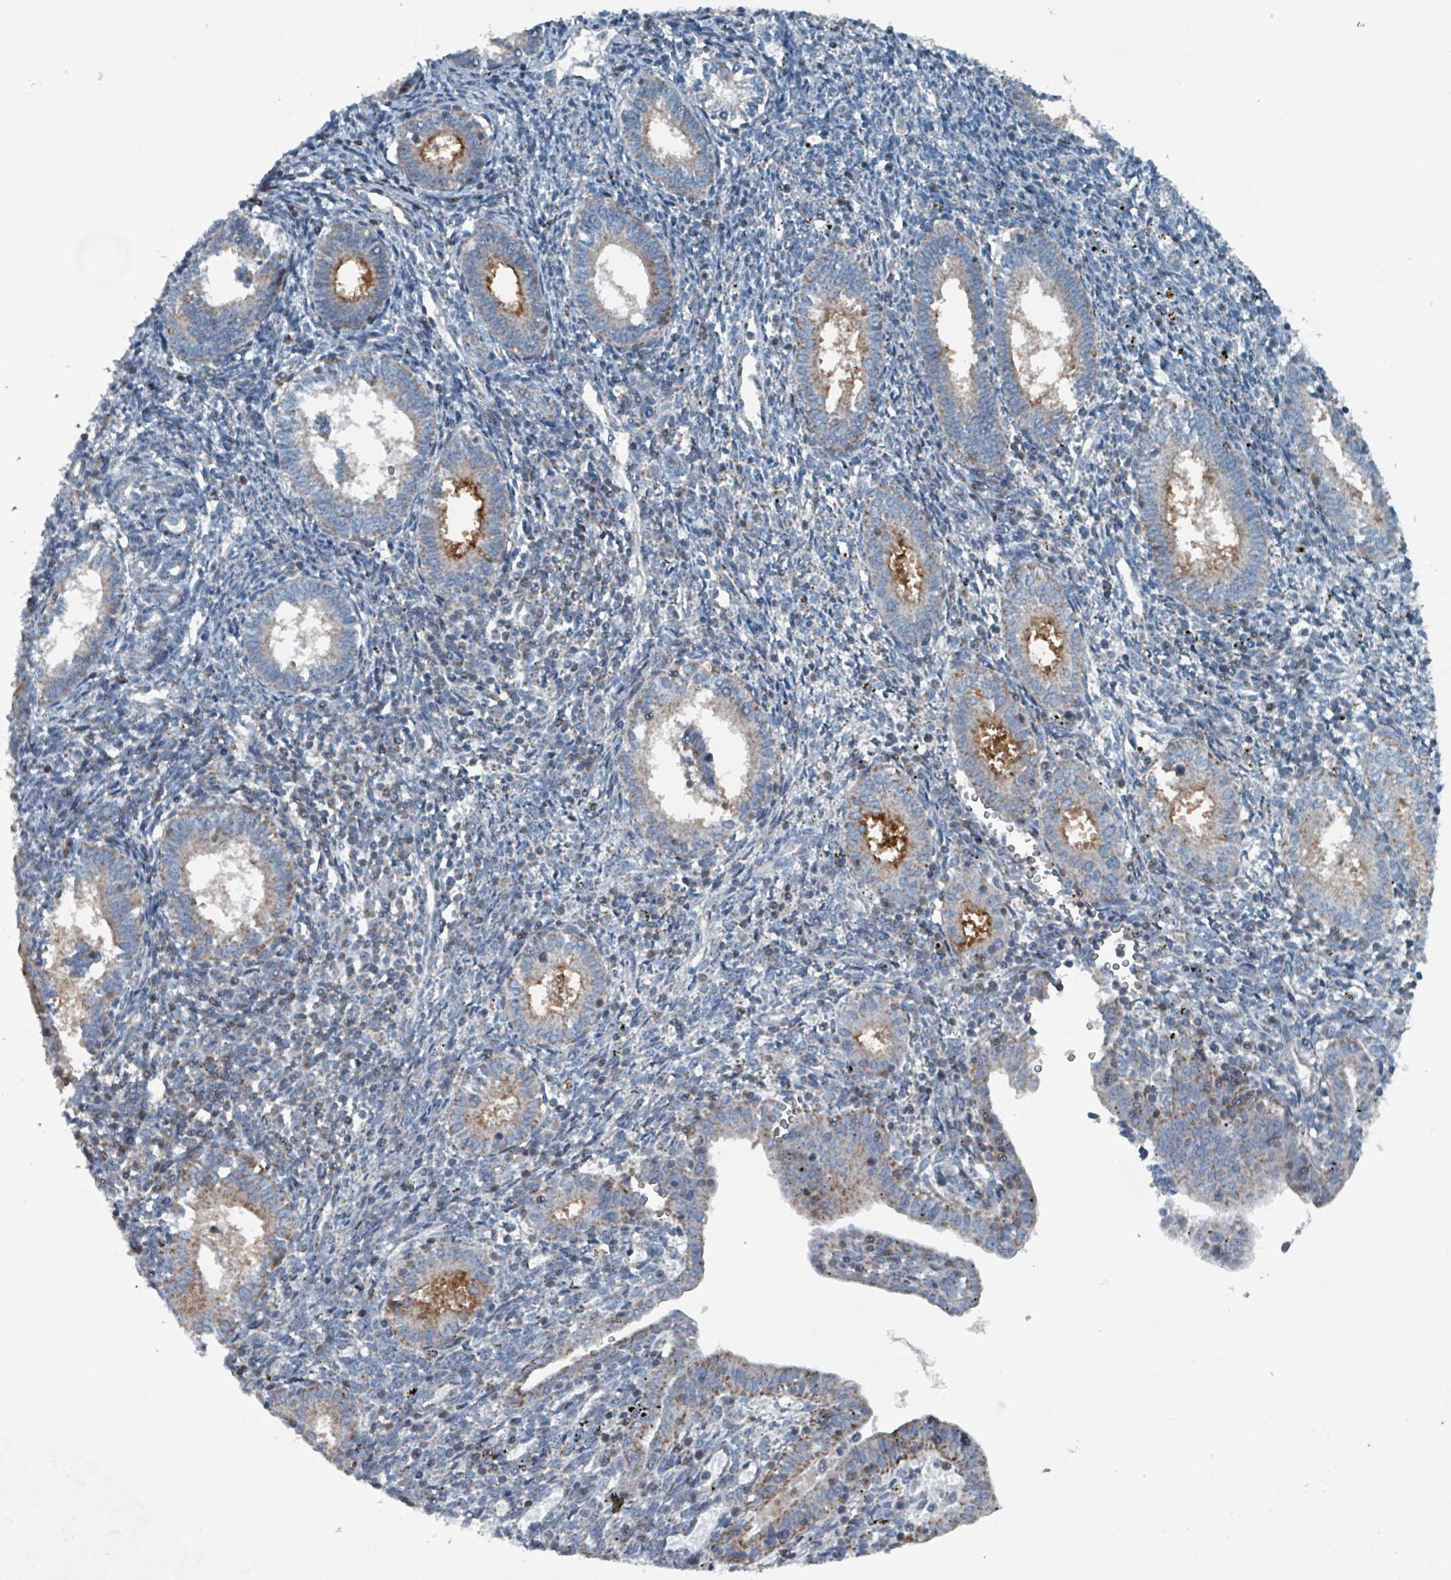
{"staining": {"intensity": "negative", "quantity": "none", "location": "none"}, "tissue": "endometrium", "cell_type": "Cells in endometrial stroma", "image_type": "normal", "snomed": [{"axis": "morphology", "description": "Normal tissue, NOS"}, {"axis": "topography", "description": "Endometrium"}], "caption": "Unremarkable endometrium was stained to show a protein in brown. There is no significant expression in cells in endometrial stroma. (Brightfield microscopy of DAB (3,3'-diaminobenzidine) IHC at high magnification).", "gene": "ABHD18", "patient": {"sex": "female", "age": 41}}